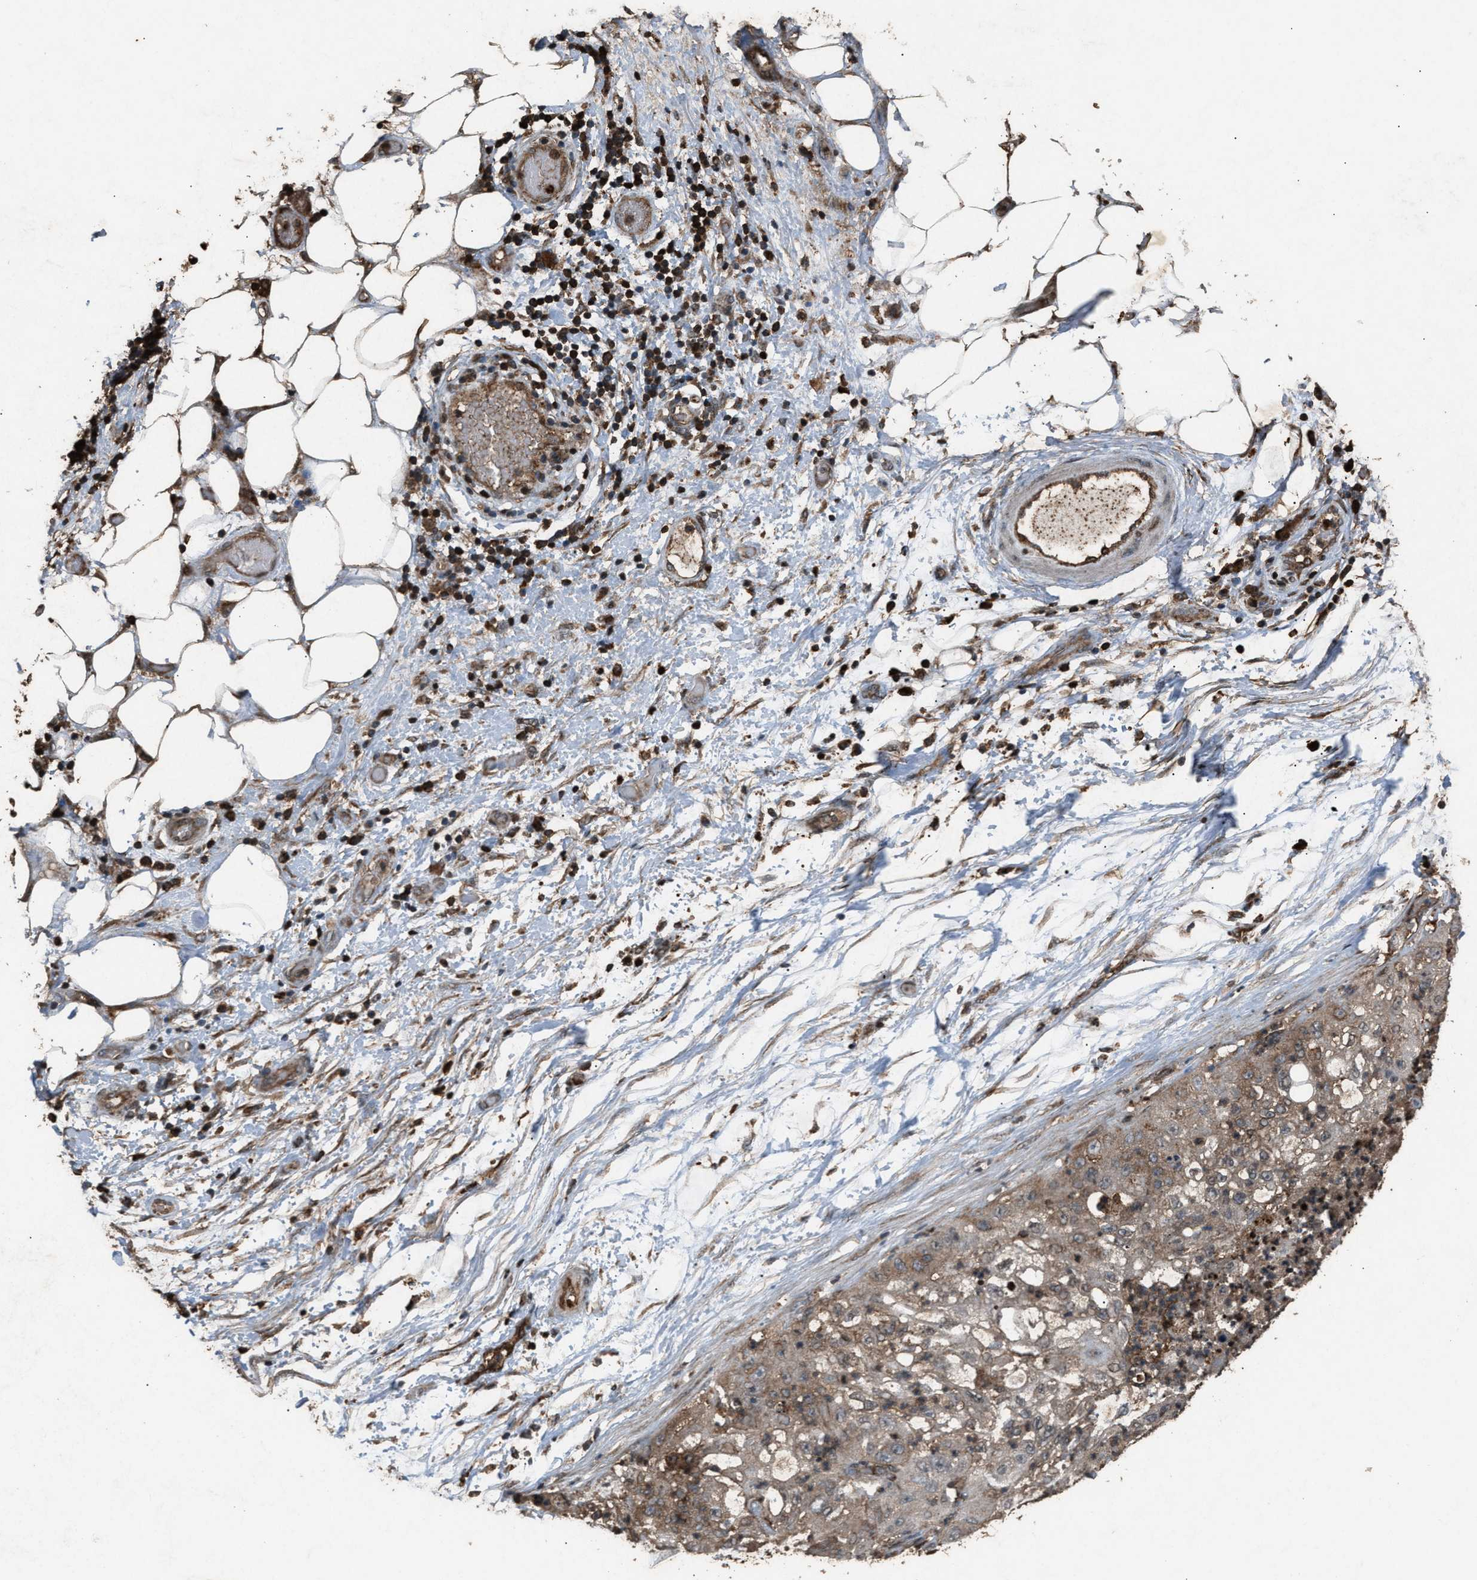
{"staining": {"intensity": "moderate", "quantity": ">75%", "location": "cytoplasmic/membranous"}, "tissue": "lung cancer", "cell_type": "Tumor cells", "image_type": "cancer", "snomed": [{"axis": "morphology", "description": "Inflammation, NOS"}, {"axis": "morphology", "description": "Squamous cell carcinoma, NOS"}, {"axis": "topography", "description": "Lymph node"}, {"axis": "topography", "description": "Soft tissue"}, {"axis": "topography", "description": "Lung"}], "caption": "A medium amount of moderate cytoplasmic/membranous staining is appreciated in approximately >75% of tumor cells in lung squamous cell carcinoma tissue.", "gene": "PSMD1", "patient": {"sex": "male", "age": 66}}